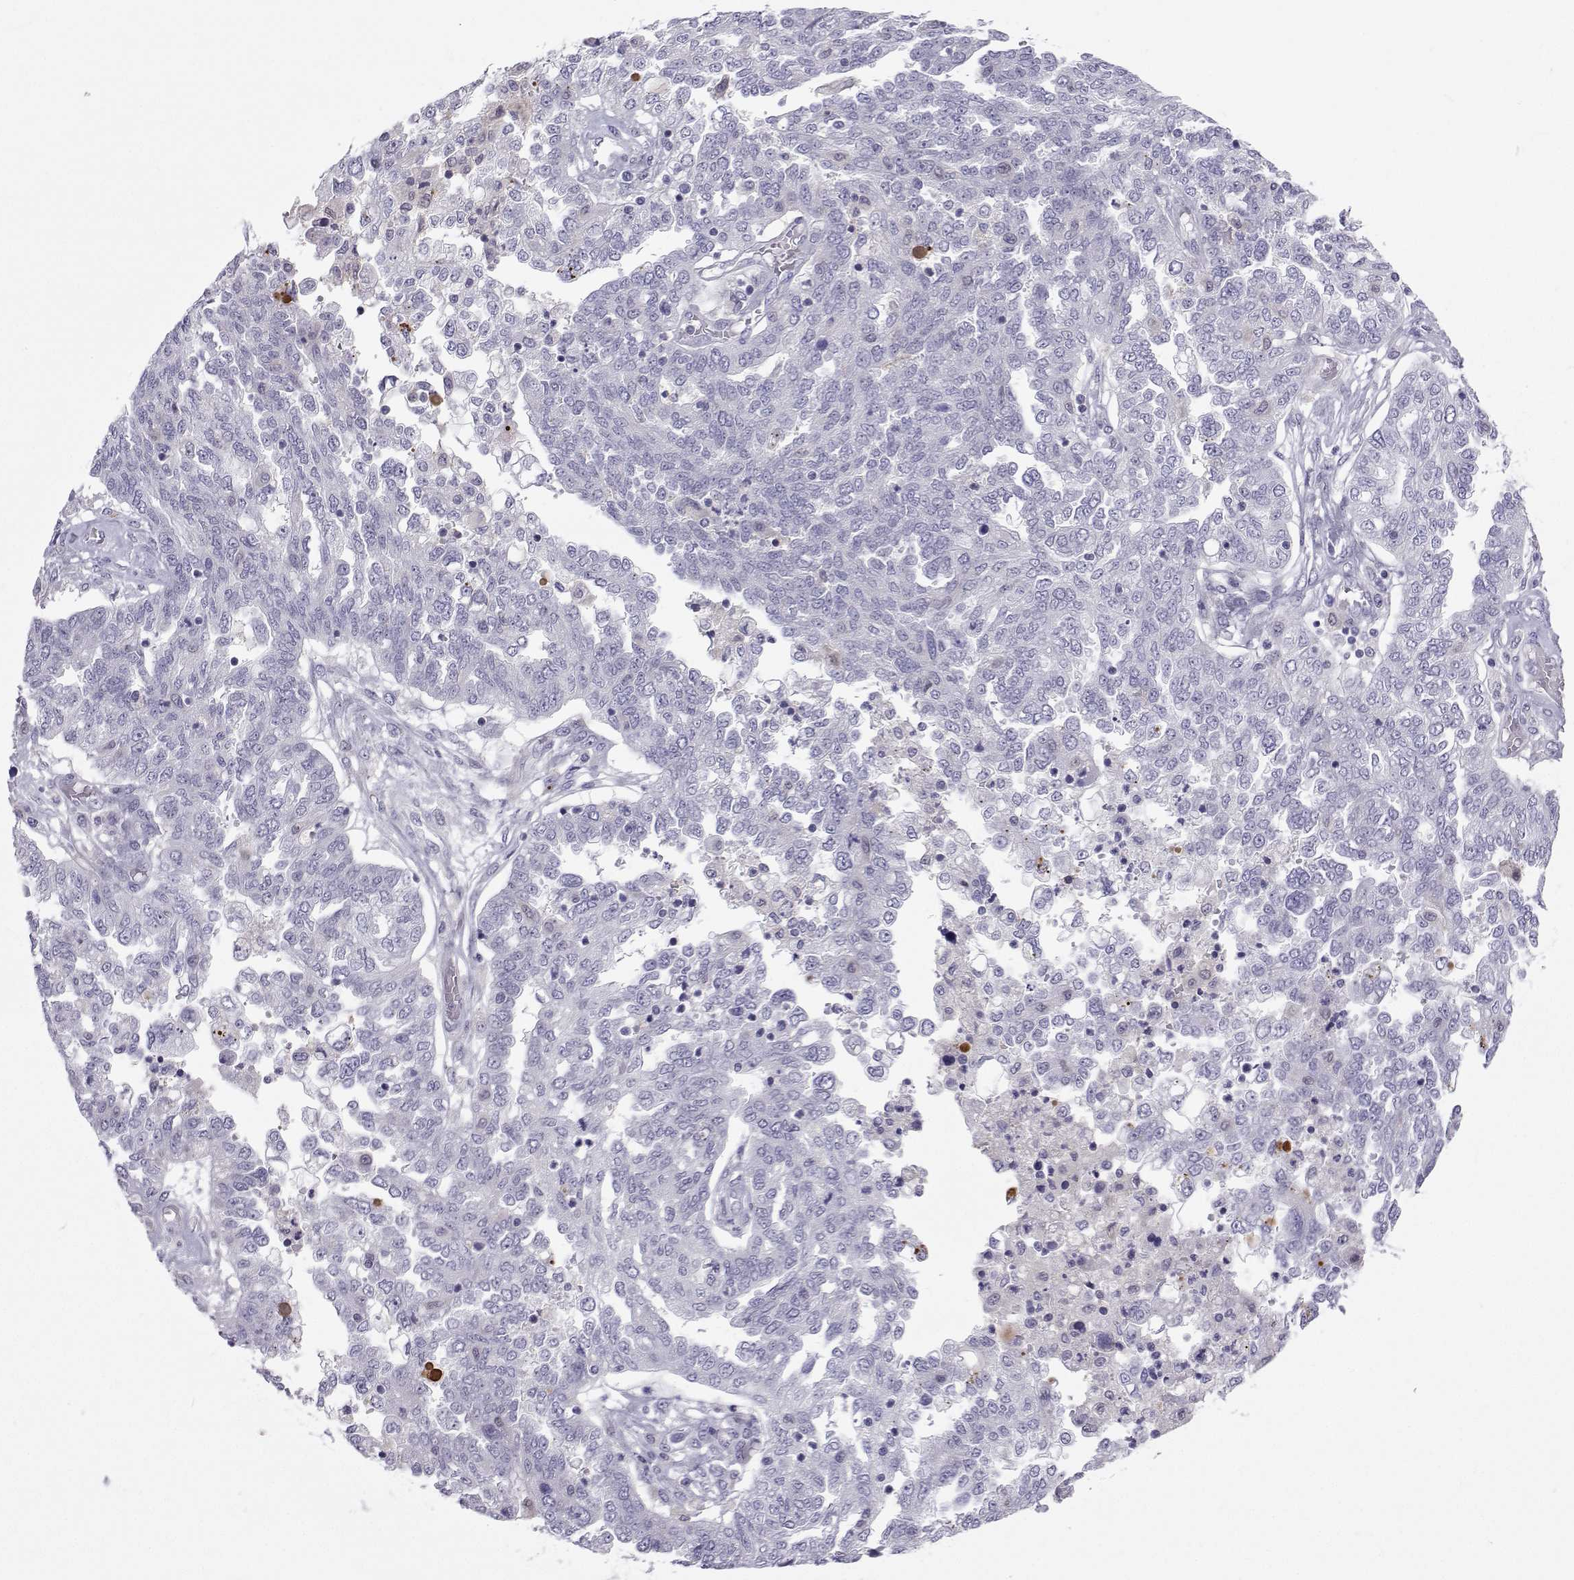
{"staining": {"intensity": "negative", "quantity": "none", "location": "none"}, "tissue": "ovarian cancer", "cell_type": "Tumor cells", "image_type": "cancer", "snomed": [{"axis": "morphology", "description": "Cystadenocarcinoma, serous, NOS"}, {"axis": "topography", "description": "Ovary"}], "caption": "The image reveals no significant expression in tumor cells of ovarian serous cystadenocarcinoma.", "gene": "GALM", "patient": {"sex": "female", "age": 67}}